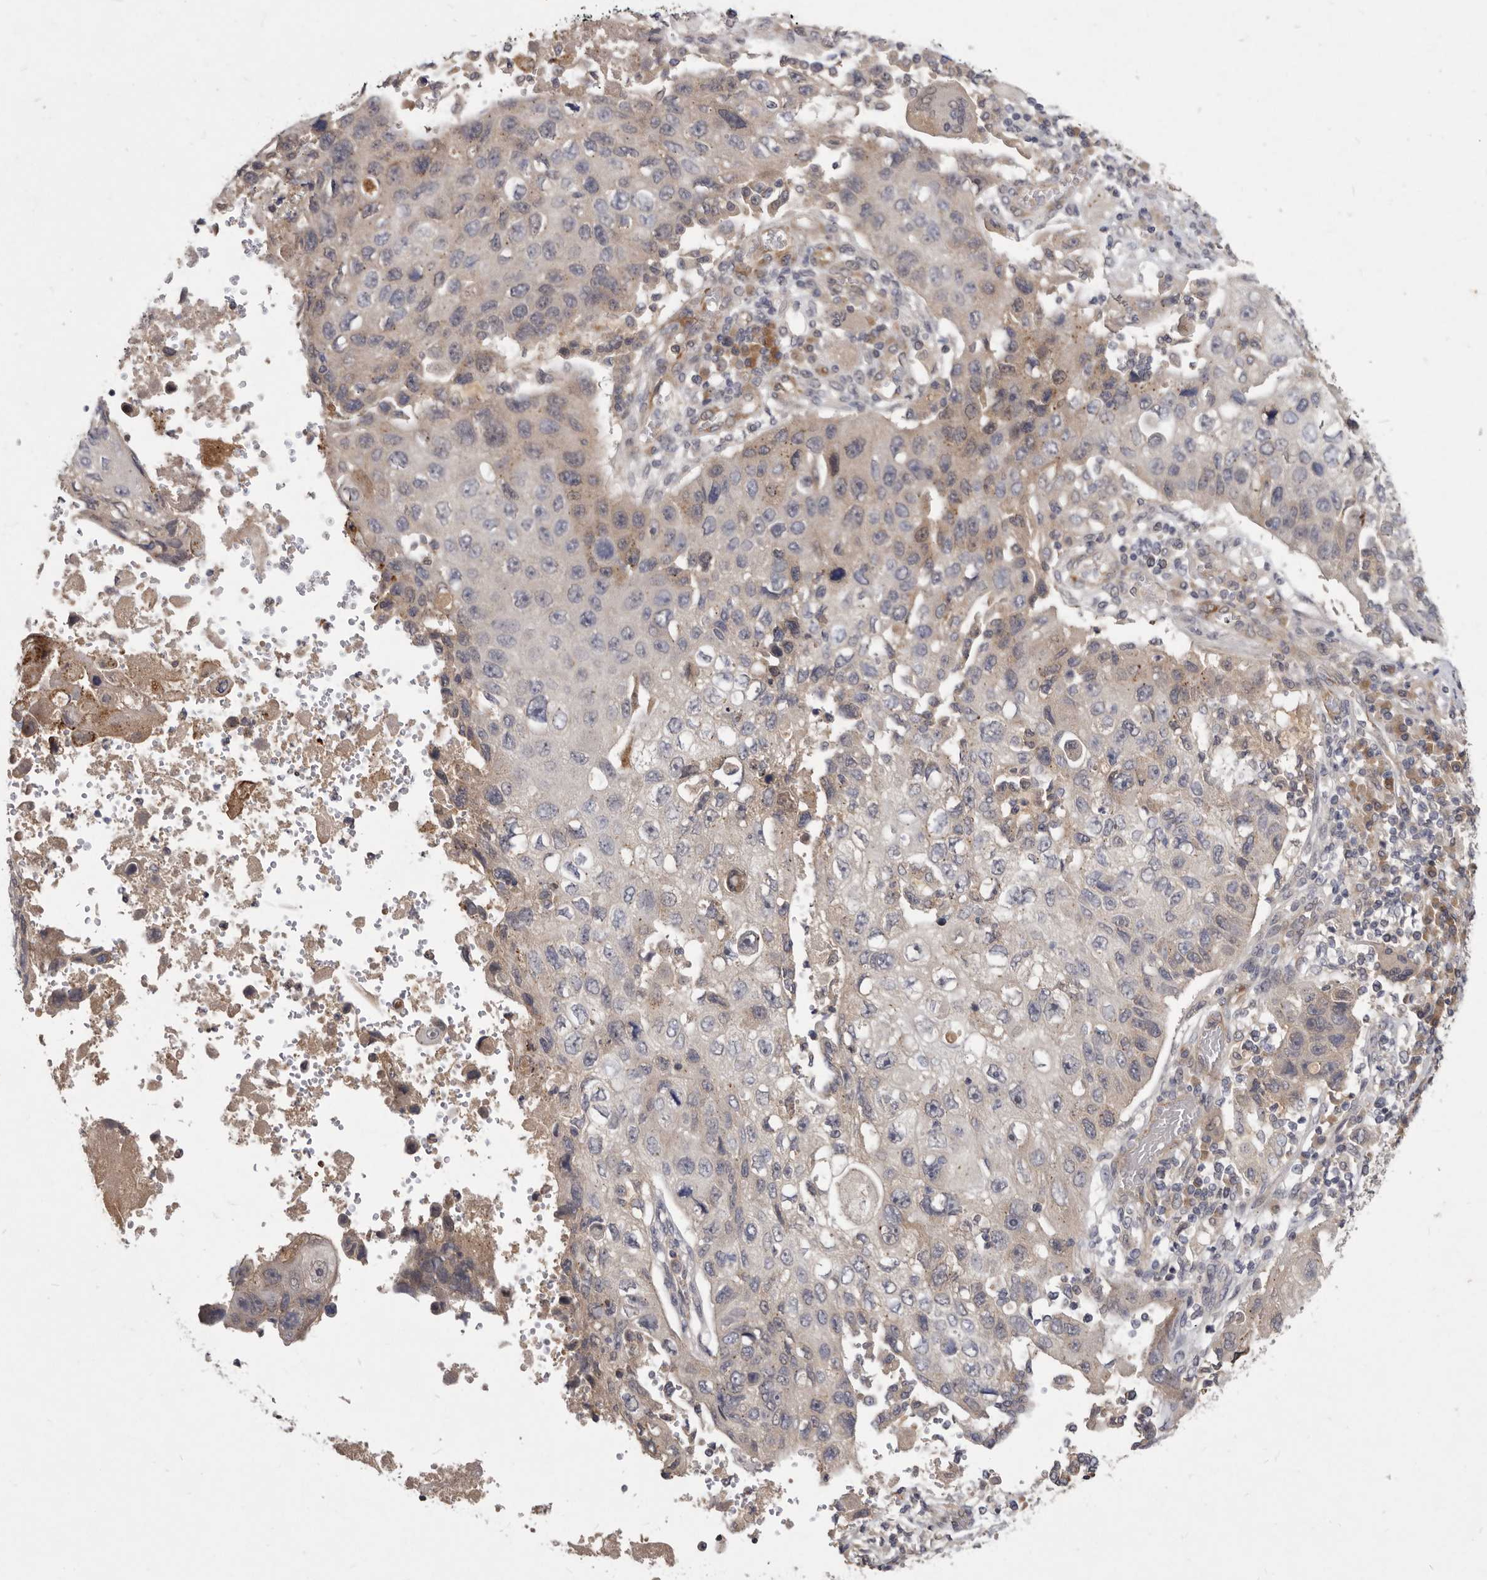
{"staining": {"intensity": "weak", "quantity": "<25%", "location": "cytoplasmic/membranous"}, "tissue": "lung cancer", "cell_type": "Tumor cells", "image_type": "cancer", "snomed": [{"axis": "morphology", "description": "Squamous cell carcinoma, NOS"}, {"axis": "topography", "description": "Lung"}], "caption": "This is an IHC image of lung cancer. There is no staining in tumor cells.", "gene": "SLC22A1", "patient": {"sex": "male", "age": 61}}